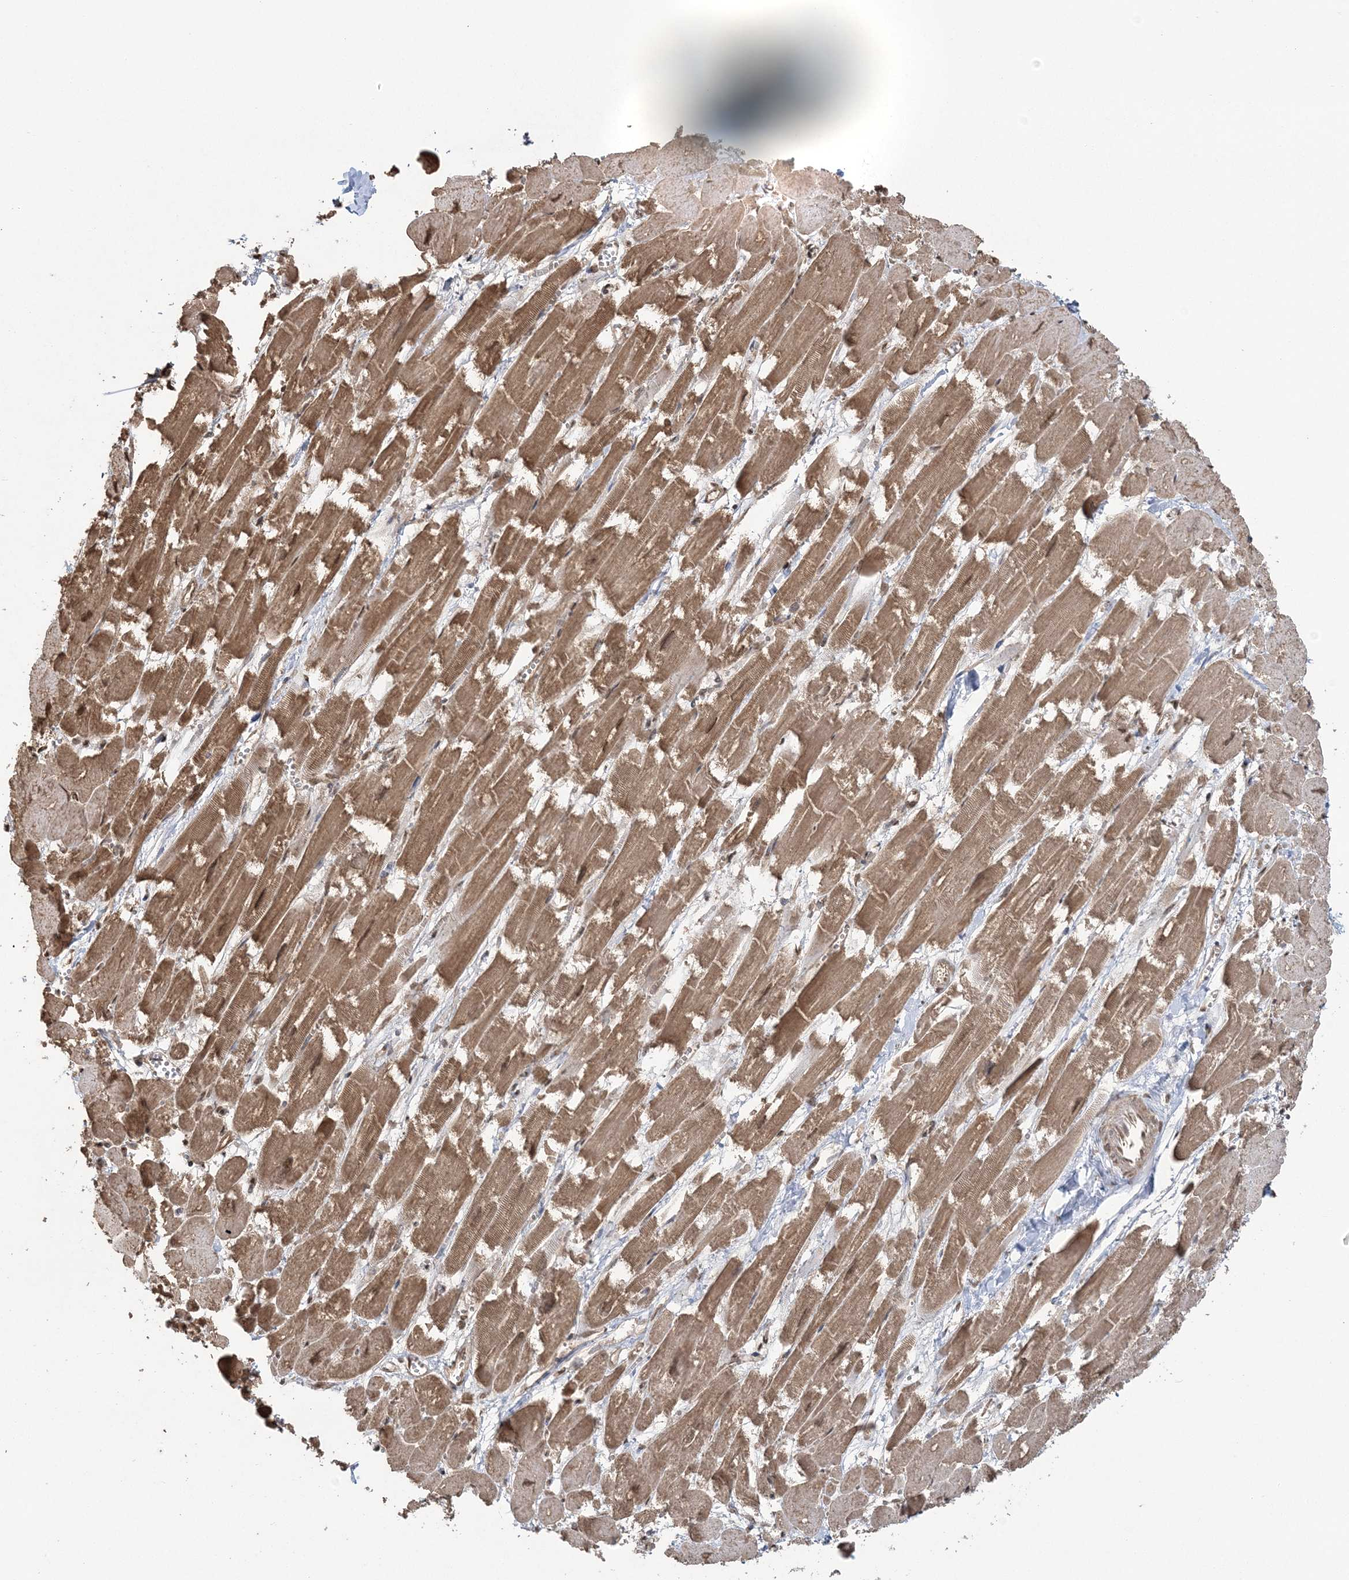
{"staining": {"intensity": "moderate", "quantity": ">75%", "location": "cytoplasmic/membranous,nuclear"}, "tissue": "heart muscle", "cell_type": "Cardiomyocytes", "image_type": "normal", "snomed": [{"axis": "morphology", "description": "Normal tissue, NOS"}, {"axis": "topography", "description": "Heart"}], "caption": "Immunohistochemical staining of benign heart muscle shows >75% levels of moderate cytoplasmic/membranous,nuclear protein staining in approximately >75% of cardiomyocytes.", "gene": "ZNF839", "patient": {"sex": "male", "age": 54}}